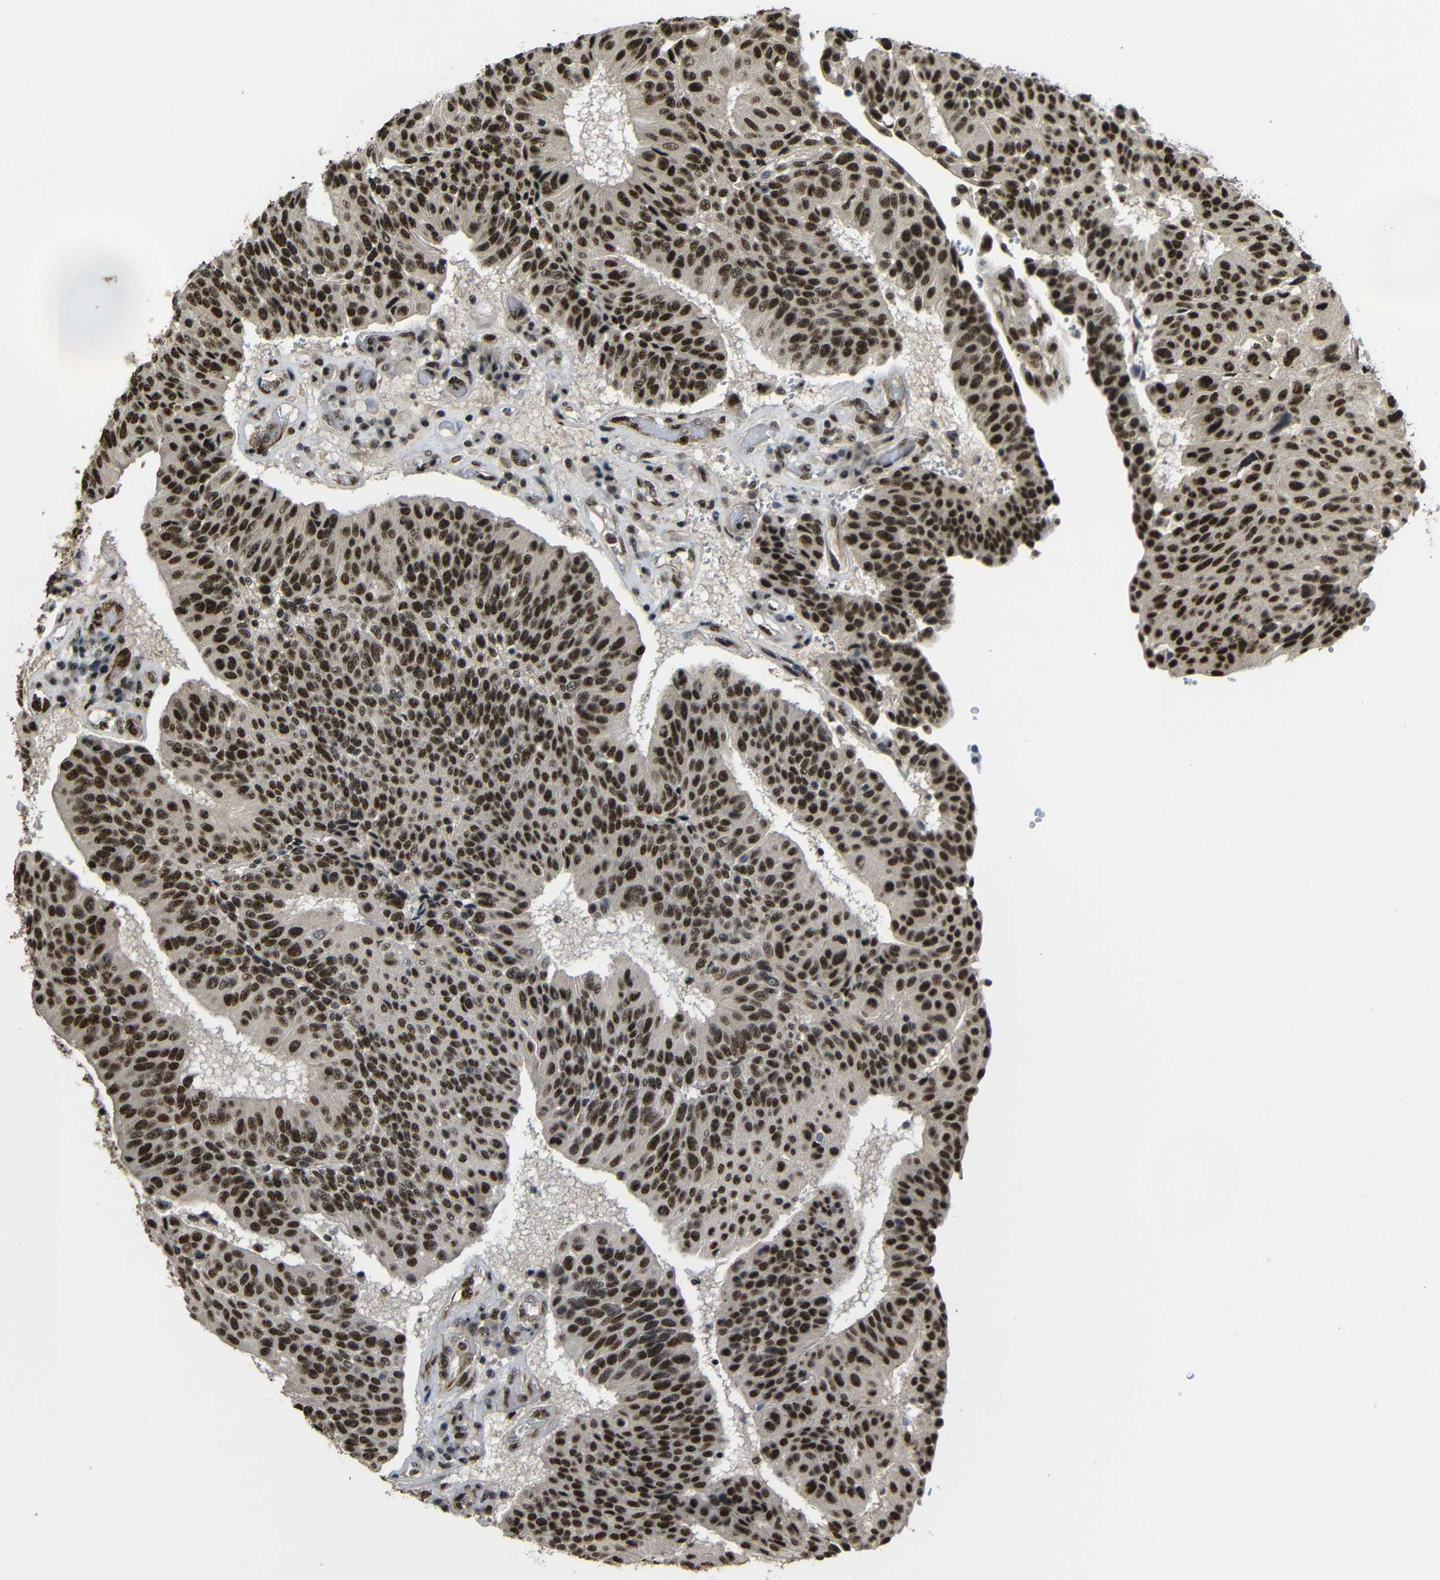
{"staining": {"intensity": "strong", "quantity": ">75%", "location": "nuclear"}, "tissue": "urothelial cancer", "cell_type": "Tumor cells", "image_type": "cancer", "snomed": [{"axis": "morphology", "description": "Urothelial carcinoma, High grade"}, {"axis": "topography", "description": "Urinary bladder"}], "caption": "Protein staining of urothelial cancer tissue shows strong nuclear staining in approximately >75% of tumor cells.", "gene": "TCF7L2", "patient": {"sex": "male", "age": 66}}